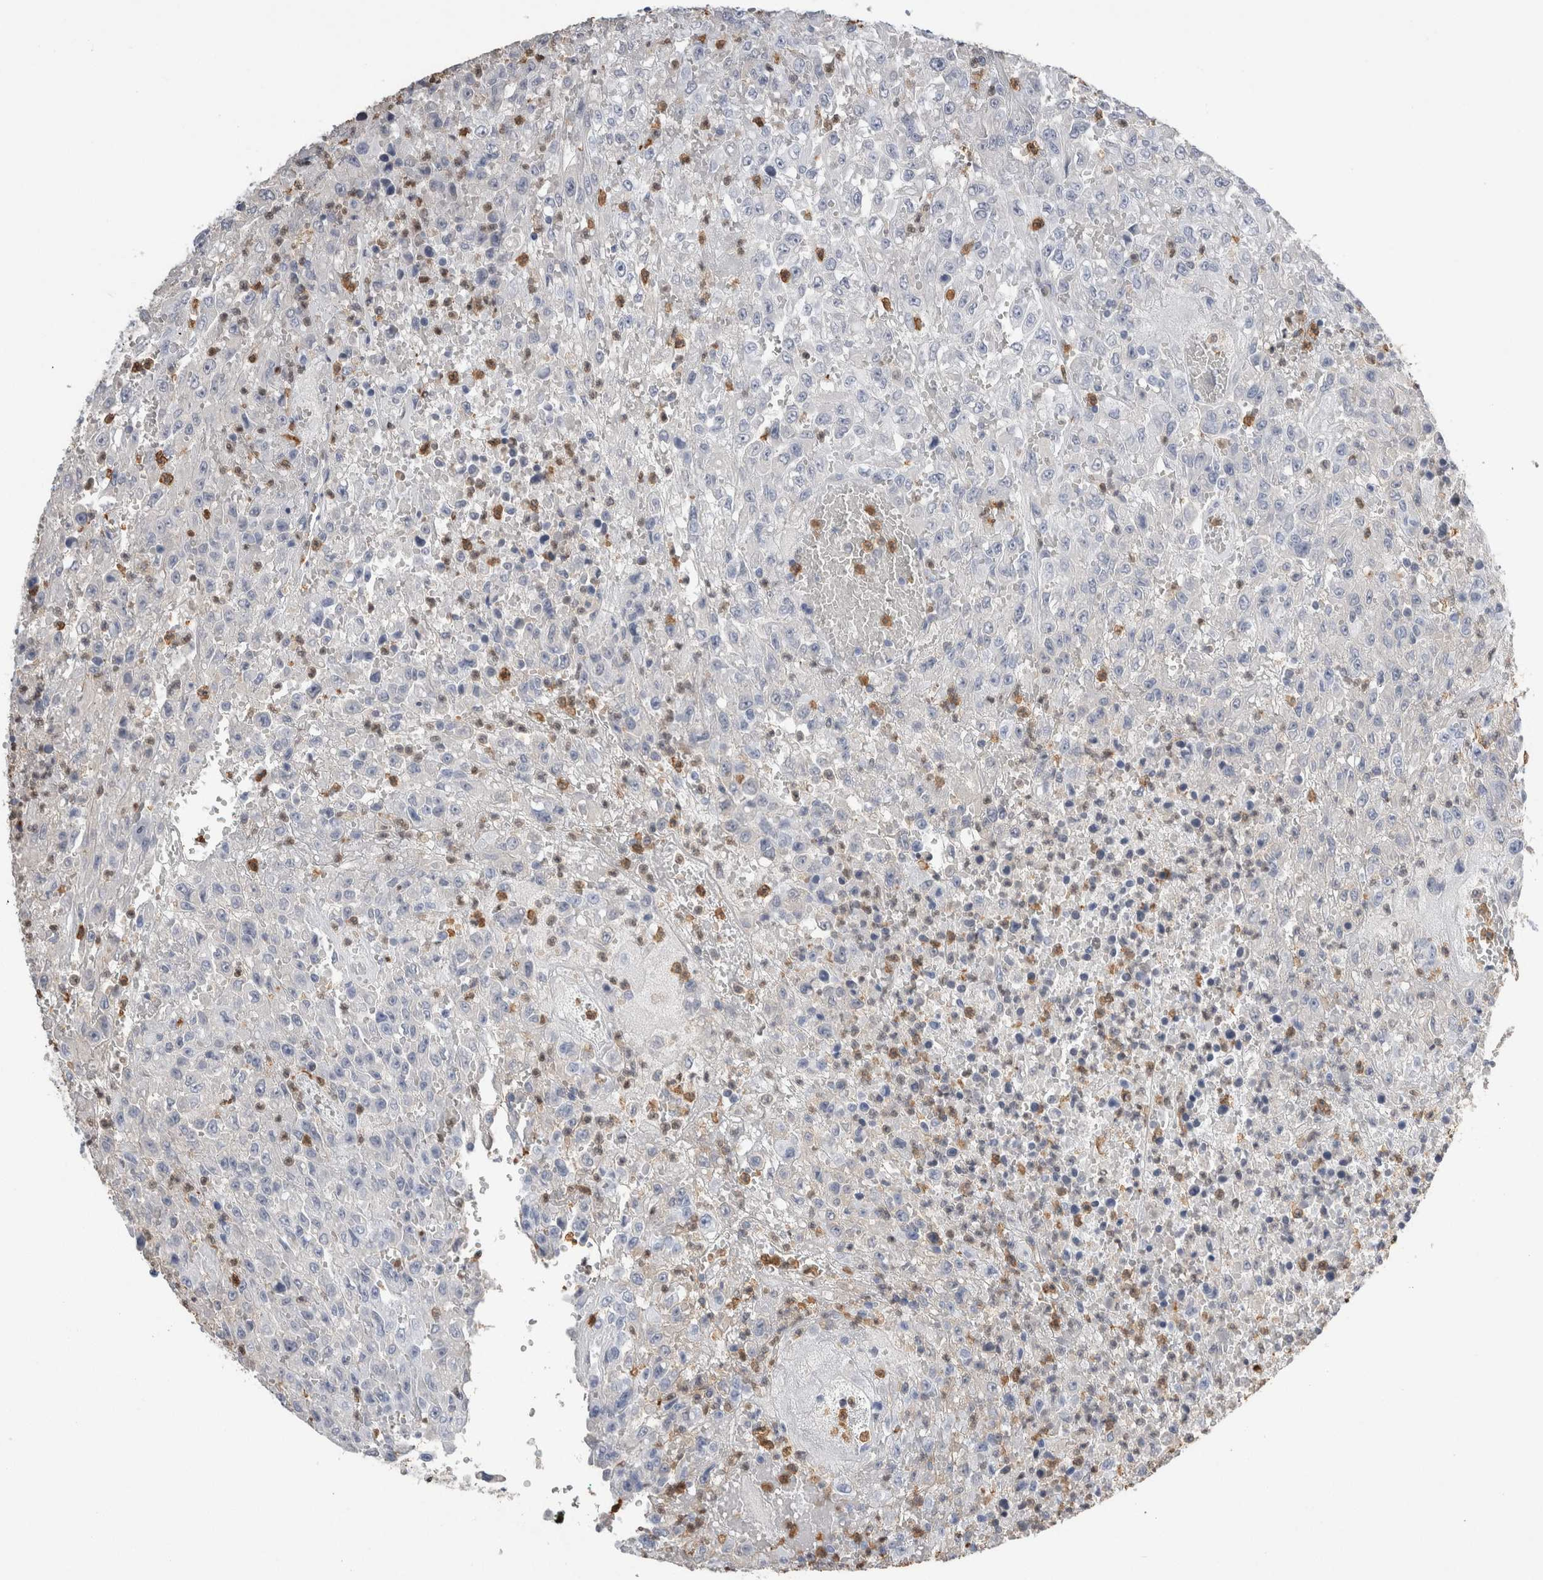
{"staining": {"intensity": "negative", "quantity": "none", "location": "none"}, "tissue": "urothelial cancer", "cell_type": "Tumor cells", "image_type": "cancer", "snomed": [{"axis": "morphology", "description": "Urothelial carcinoma, High grade"}, {"axis": "topography", "description": "Urinary bladder"}], "caption": "High power microscopy histopathology image of an IHC histopathology image of urothelial cancer, revealing no significant positivity in tumor cells.", "gene": "S100A12", "patient": {"sex": "male", "age": 46}}